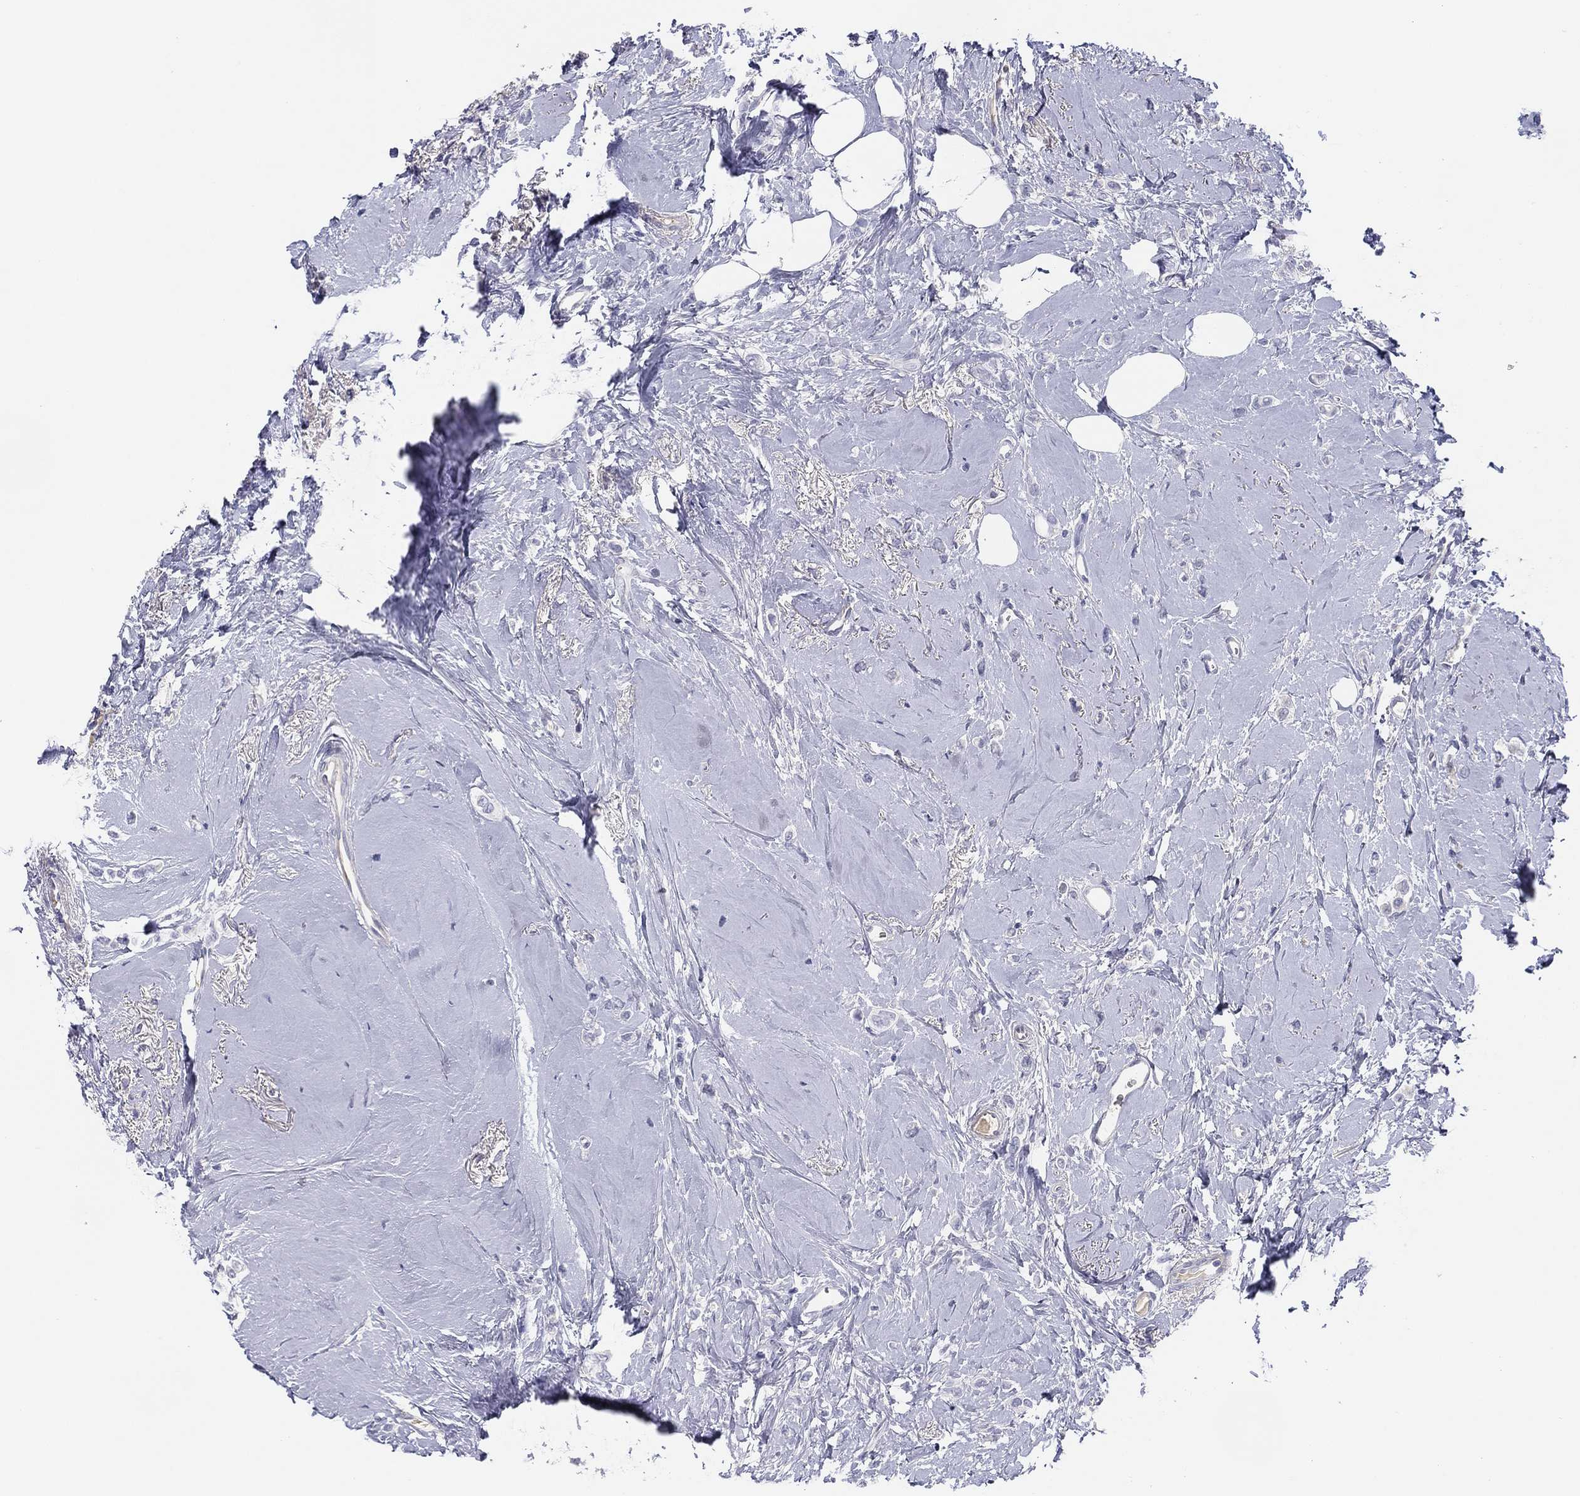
{"staining": {"intensity": "negative", "quantity": "none", "location": "none"}, "tissue": "breast cancer", "cell_type": "Tumor cells", "image_type": "cancer", "snomed": [{"axis": "morphology", "description": "Lobular carcinoma"}, {"axis": "topography", "description": "Breast"}], "caption": "Tumor cells are negative for brown protein staining in lobular carcinoma (breast). The staining is performed using DAB (3,3'-diaminobenzidine) brown chromogen with nuclei counter-stained in using hematoxylin.", "gene": "MLF1", "patient": {"sex": "female", "age": 66}}